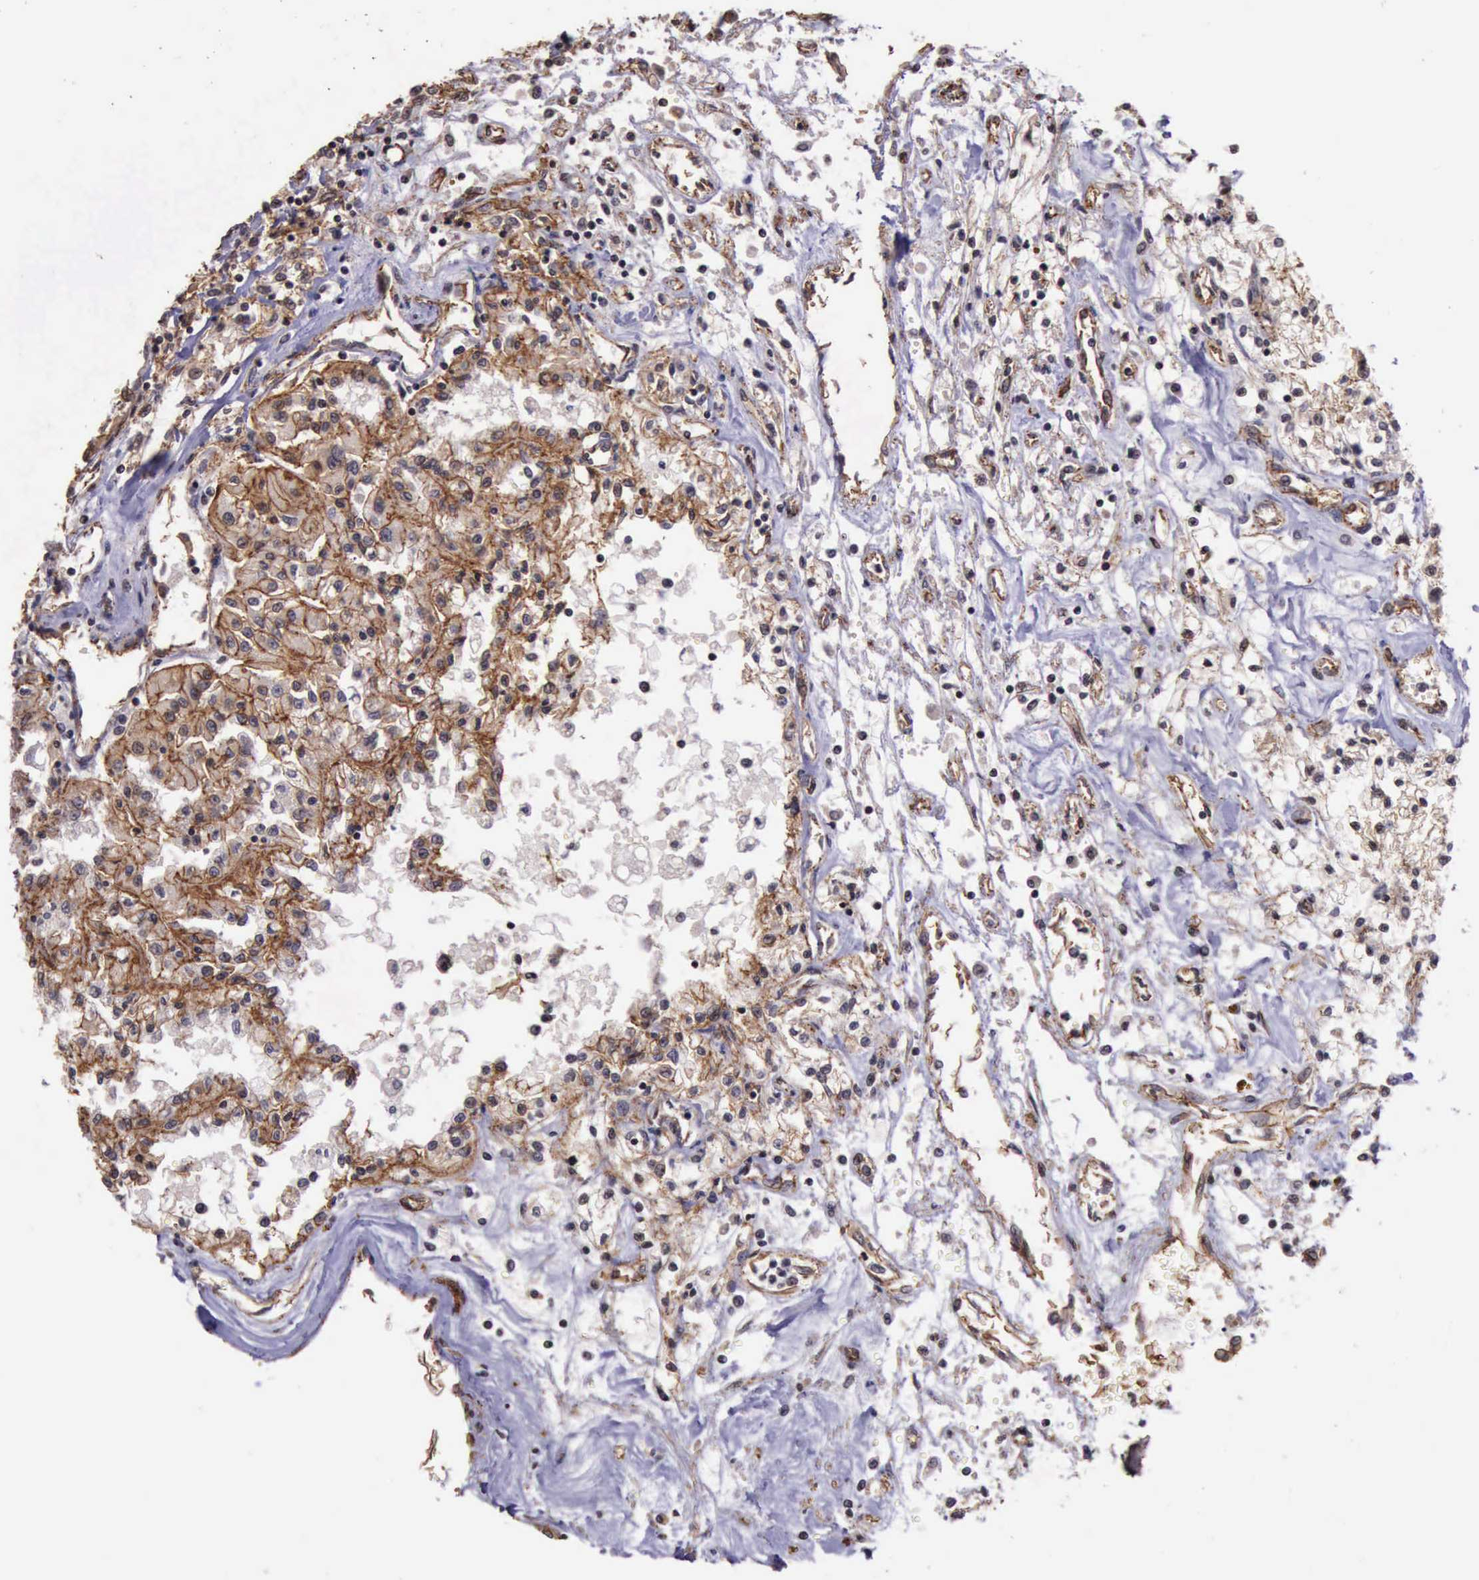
{"staining": {"intensity": "moderate", "quantity": ">75%", "location": "cytoplasmic/membranous"}, "tissue": "renal cancer", "cell_type": "Tumor cells", "image_type": "cancer", "snomed": [{"axis": "morphology", "description": "Adenocarcinoma, NOS"}, {"axis": "topography", "description": "Kidney"}], "caption": "High-magnification brightfield microscopy of renal cancer stained with DAB (brown) and counterstained with hematoxylin (blue). tumor cells exhibit moderate cytoplasmic/membranous expression is seen in approximately>75% of cells. Immunohistochemistry stains the protein in brown and the nuclei are stained blue.", "gene": "CTNNB1", "patient": {"sex": "male", "age": 78}}